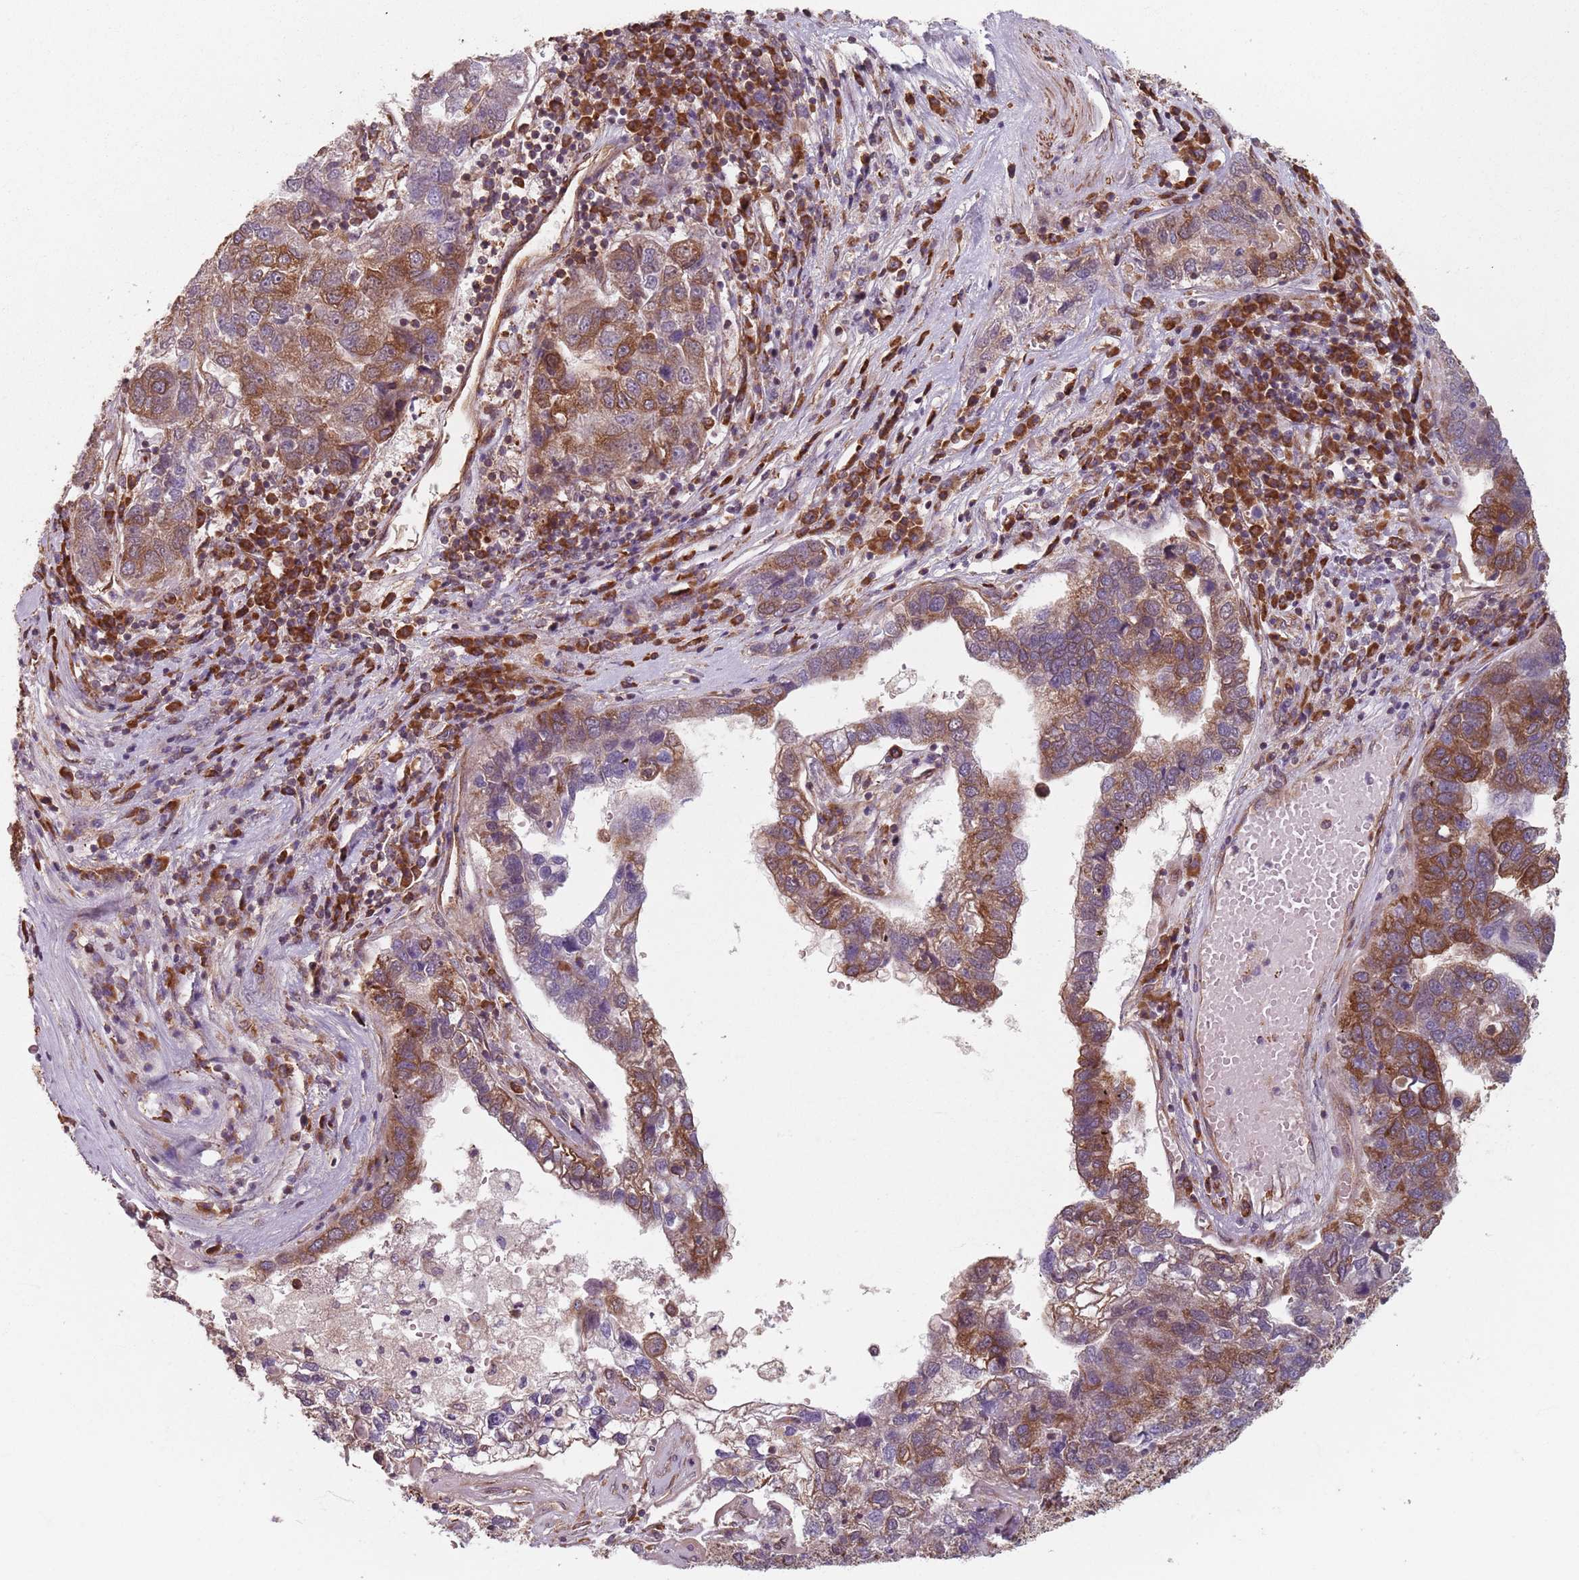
{"staining": {"intensity": "moderate", "quantity": "<25%", "location": "cytoplasmic/membranous"}, "tissue": "pancreatic cancer", "cell_type": "Tumor cells", "image_type": "cancer", "snomed": [{"axis": "morphology", "description": "Adenocarcinoma, NOS"}, {"axis": "topography", "description": "Pancreas"}], "caption": "Immunohistochemistry micrograph of pancreatic cancer (adenocarcinoma) stained for a protein (brown), which demonstrates low levels of moderate cytoplasmic/membranous staining in approximately <25% of tumor cells.", "gene": "NOTCH3", "patient": {"sex": "female", "age": 61}}